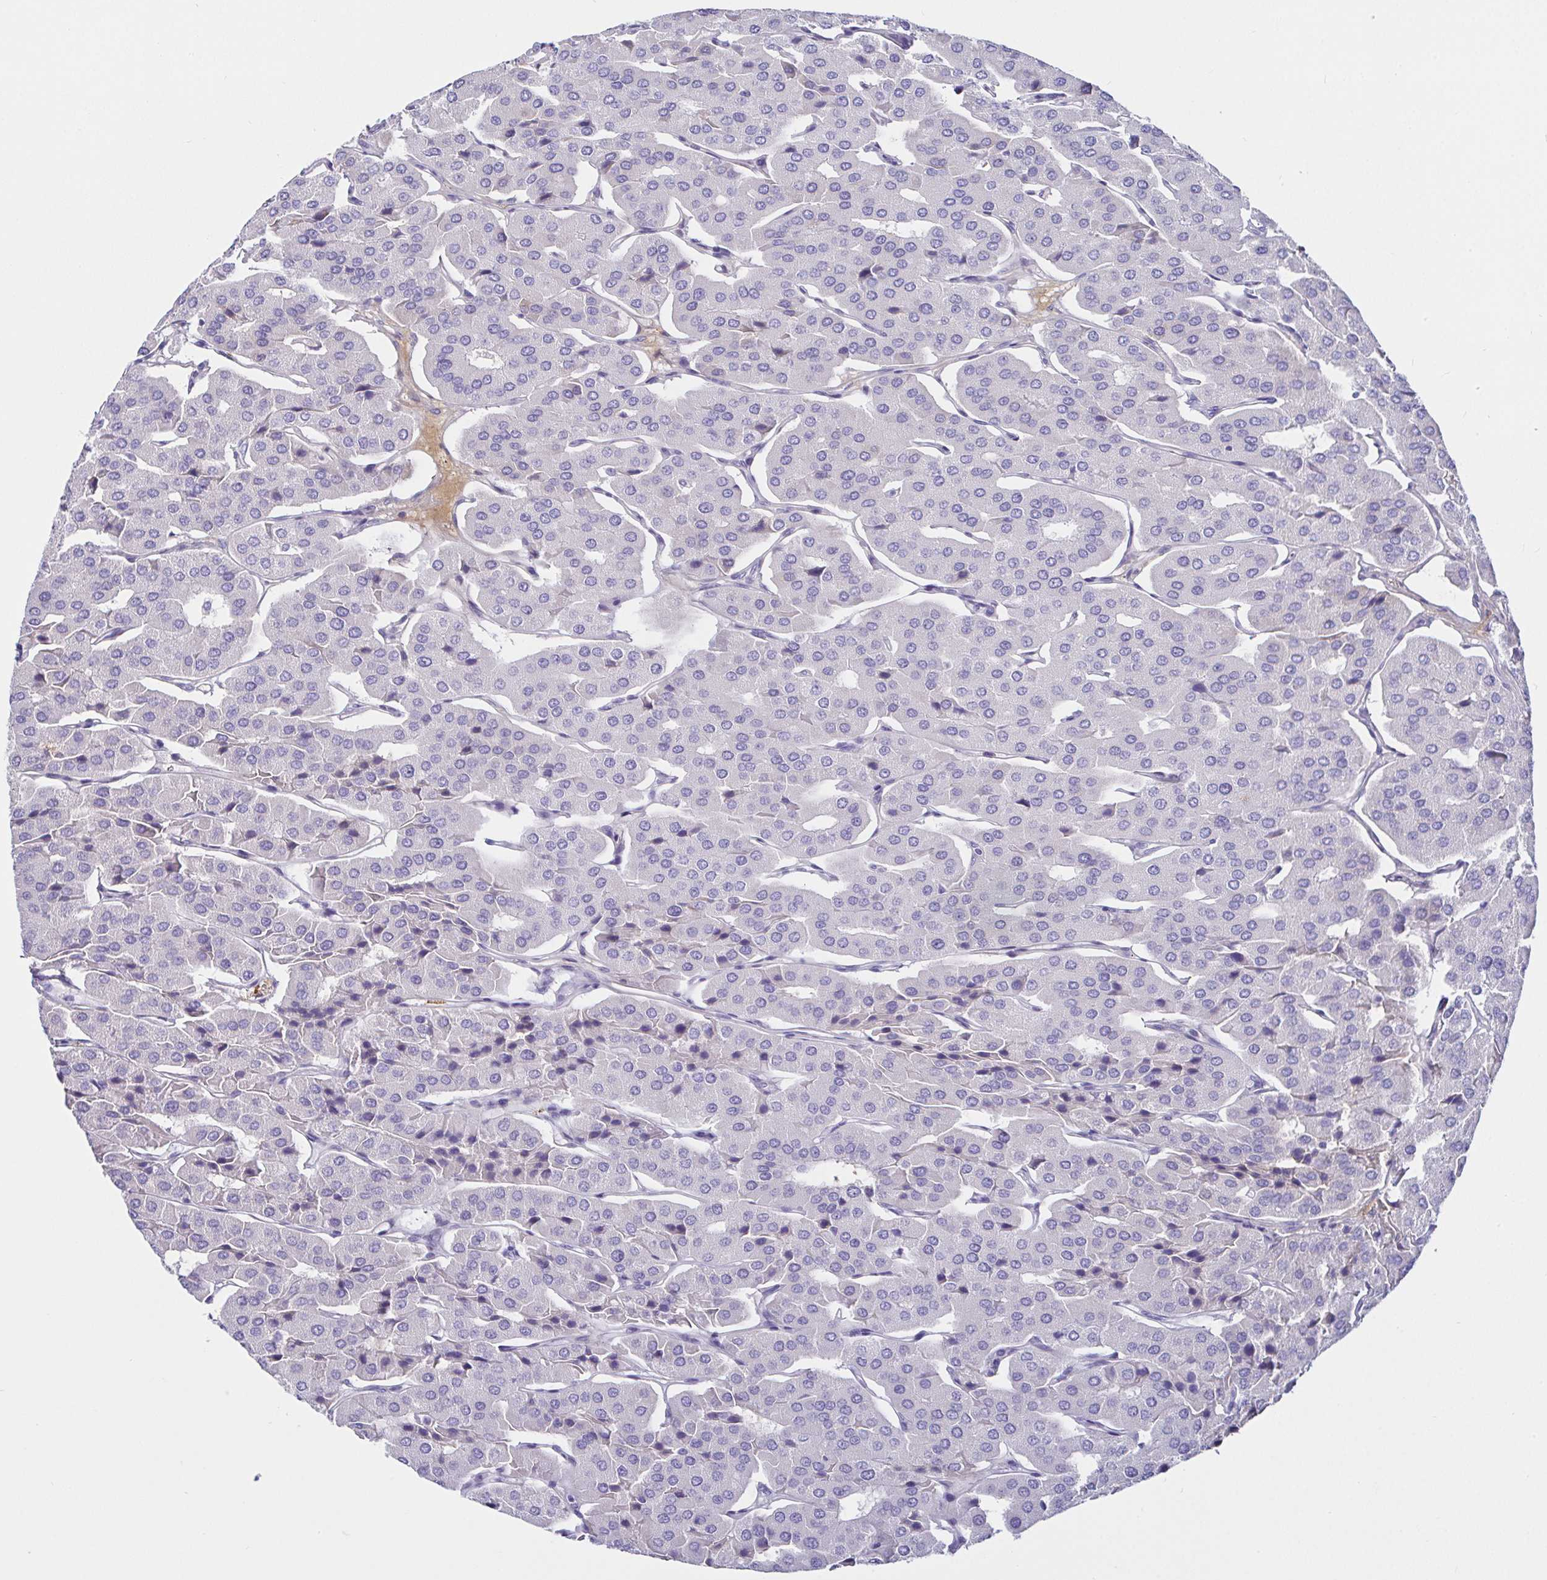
{"staining": {"intensity": "negative", "quantity": "none", "location": "none"}, "tissue": "parathyroid gland", "cell_type": "Glandular cells", "image_type": "normal", "snomed": [{"axis": "morphology", "description": "Normal tissue, NOS"}, {"axis": "morphology", "description": "Adenoma, NOS"}, {"axis": "topography", "description": "Parathyroid gland"}], "caption": "Immunohistochemical staining of benign human parathyroid gland demonstrates no significant expression in glandular cells.", "gene": "SAA2", "patient": {"sex": "female", "age": 86}}